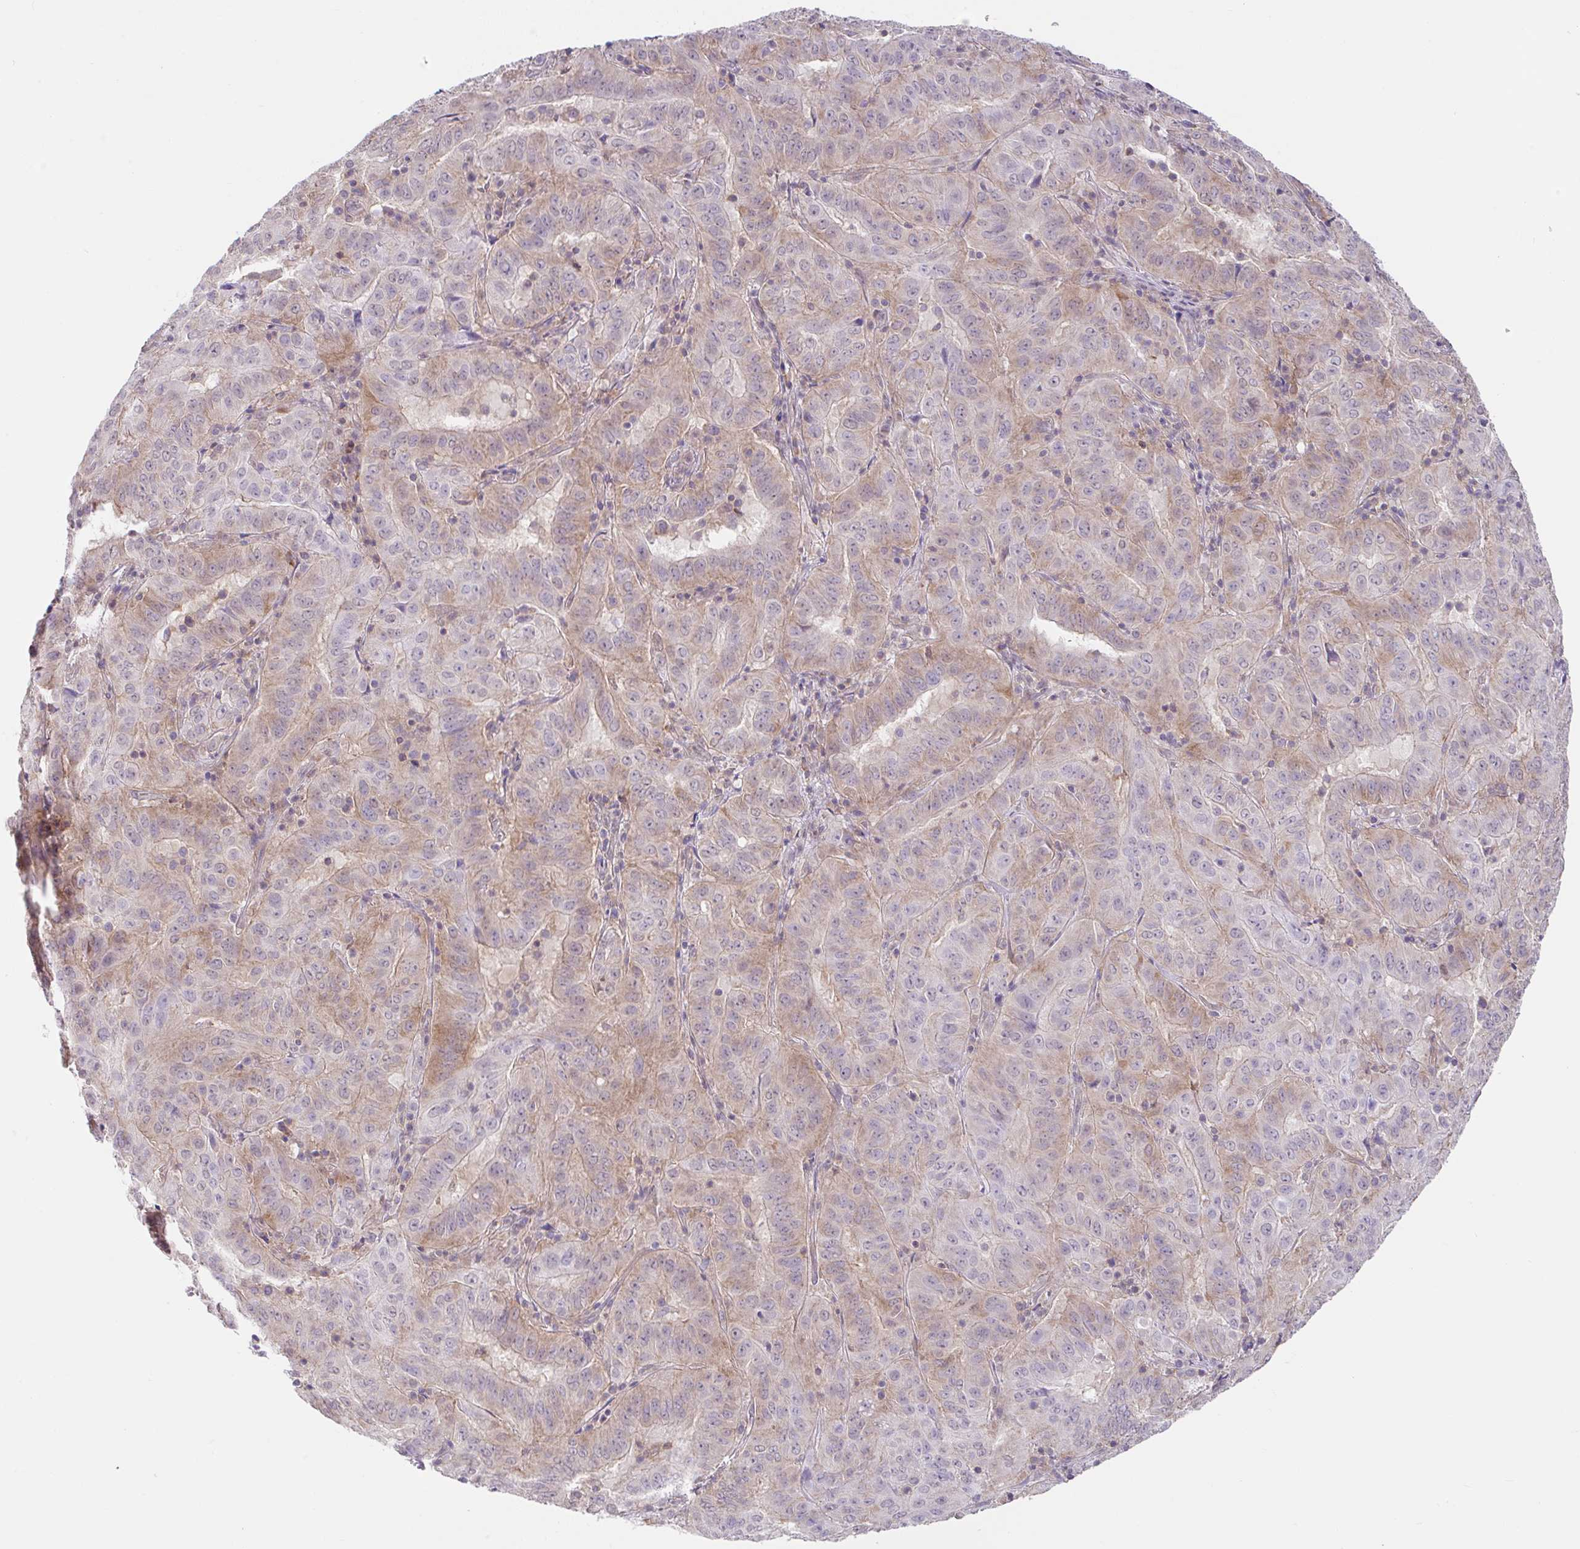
{"staining": {"intensity": "moderate", "quantity": "<25%", "location": "cytoplasmic/membranous"}, "tissue": "pancreatic cancer", "cell_type": "Tumor cells", "image_type": "cancer", "snomed": [{"axis": "morphology", "description": "Adenocarcinoma, NOS"}, {"axis": "topography", "description": "Pancreas"}], "caption": "Human pancreatic adenocarcinoma stained with a protein marker shows moderate staining in tumor cells.", "gene": "RALBP1", "patient": {"sex": "male", "age": 63}}